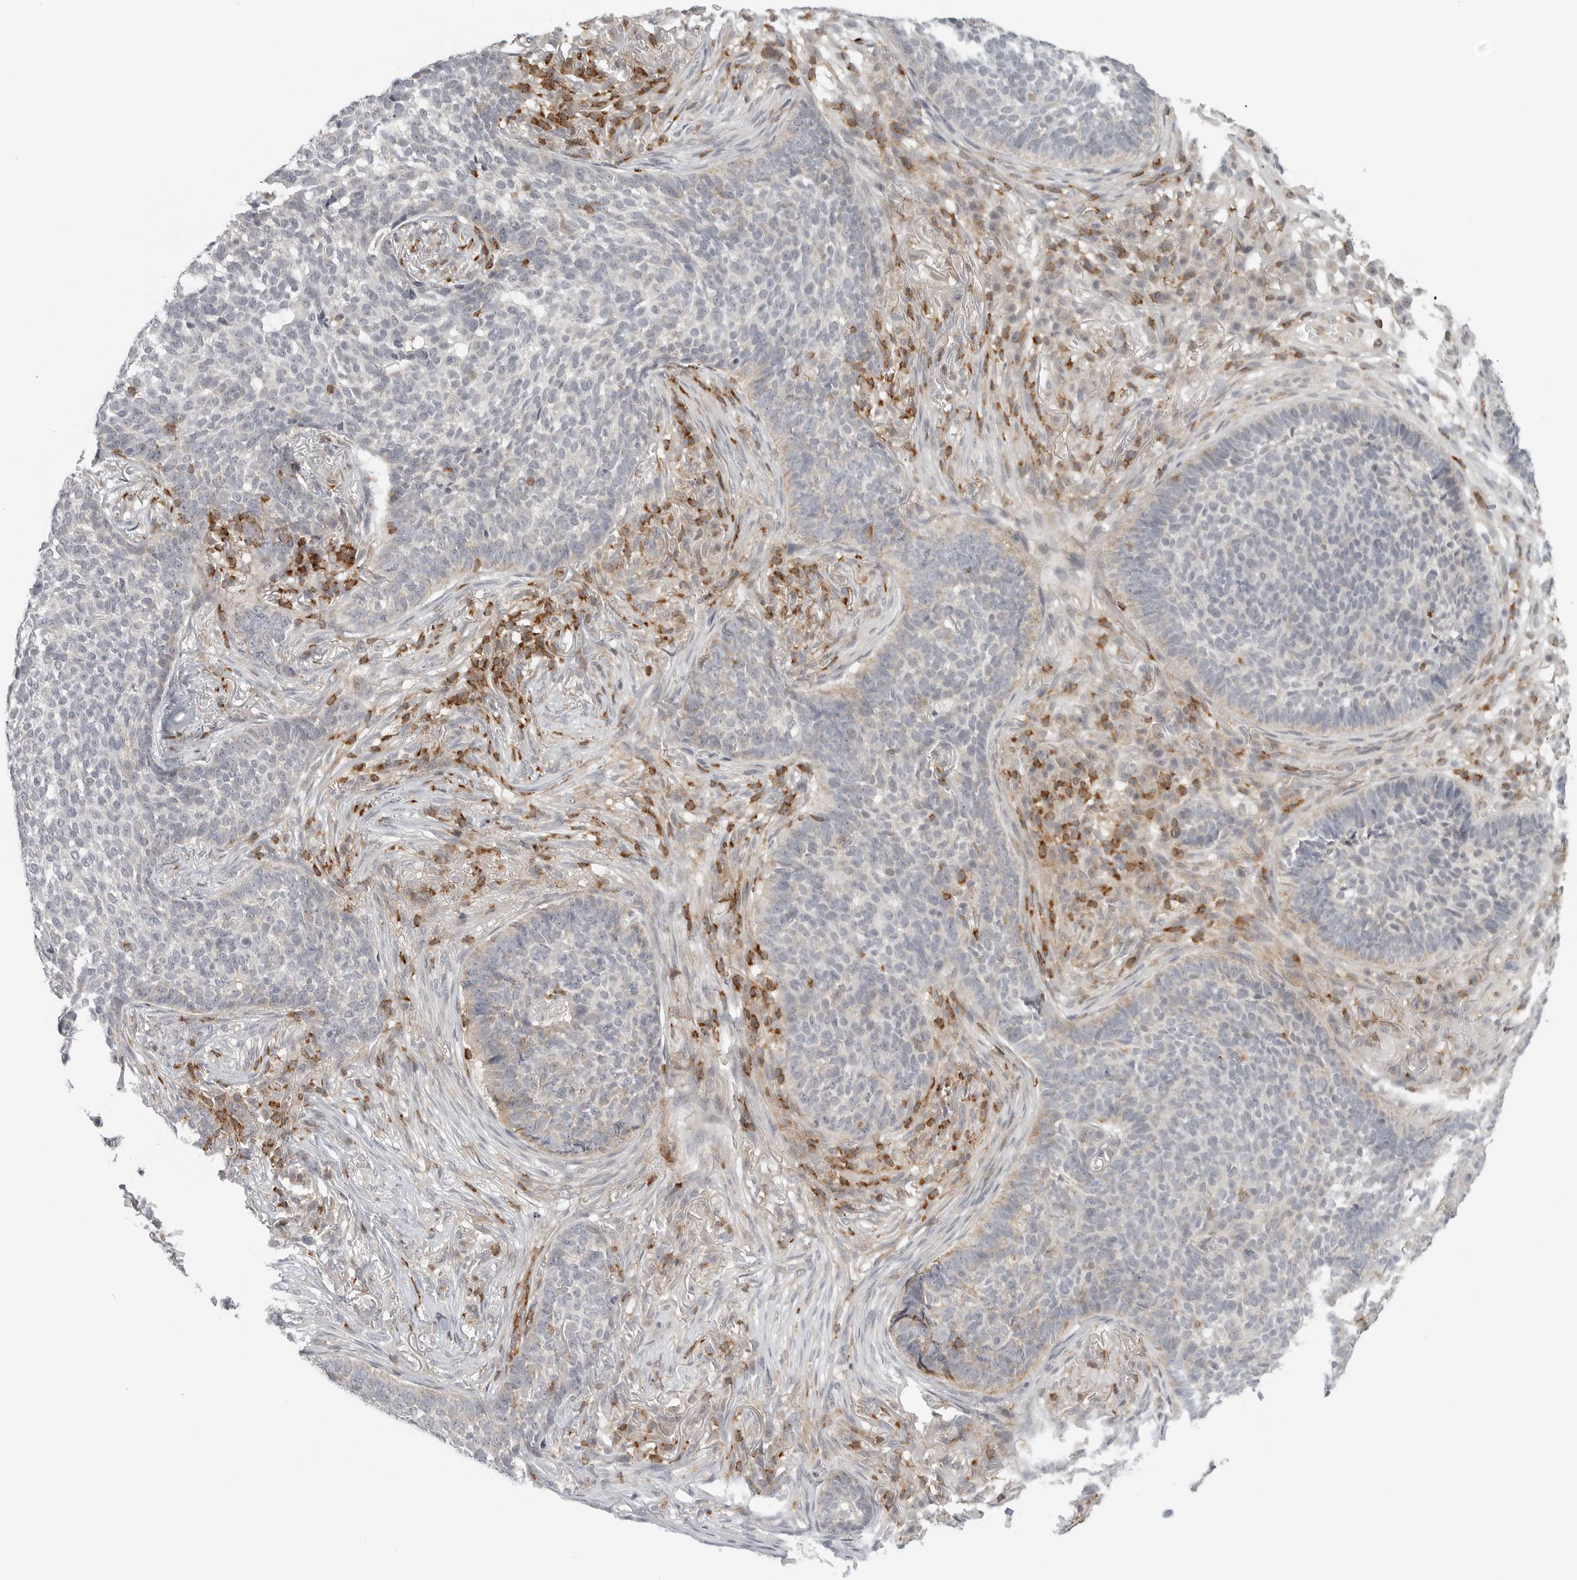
{"staining": {"intensity": "negative", "quantity": "none", "location": "none"}, "tissue": "skin cancer", "cell_type": "Tumor cells", "image_type": "cancer", "snomed": [{"axis": "morphology", "description": "Basal cell carcinoma"}, {"axis": "topography", "description": "Skin"}], "caption": "IHC photomicrograph of human skin basal cell carcinoma stained for a protein (brown), which shows no staining in tumor cells.", "gene": "SH3KBP1", "patient": {"sex": "male", "age": 85}}